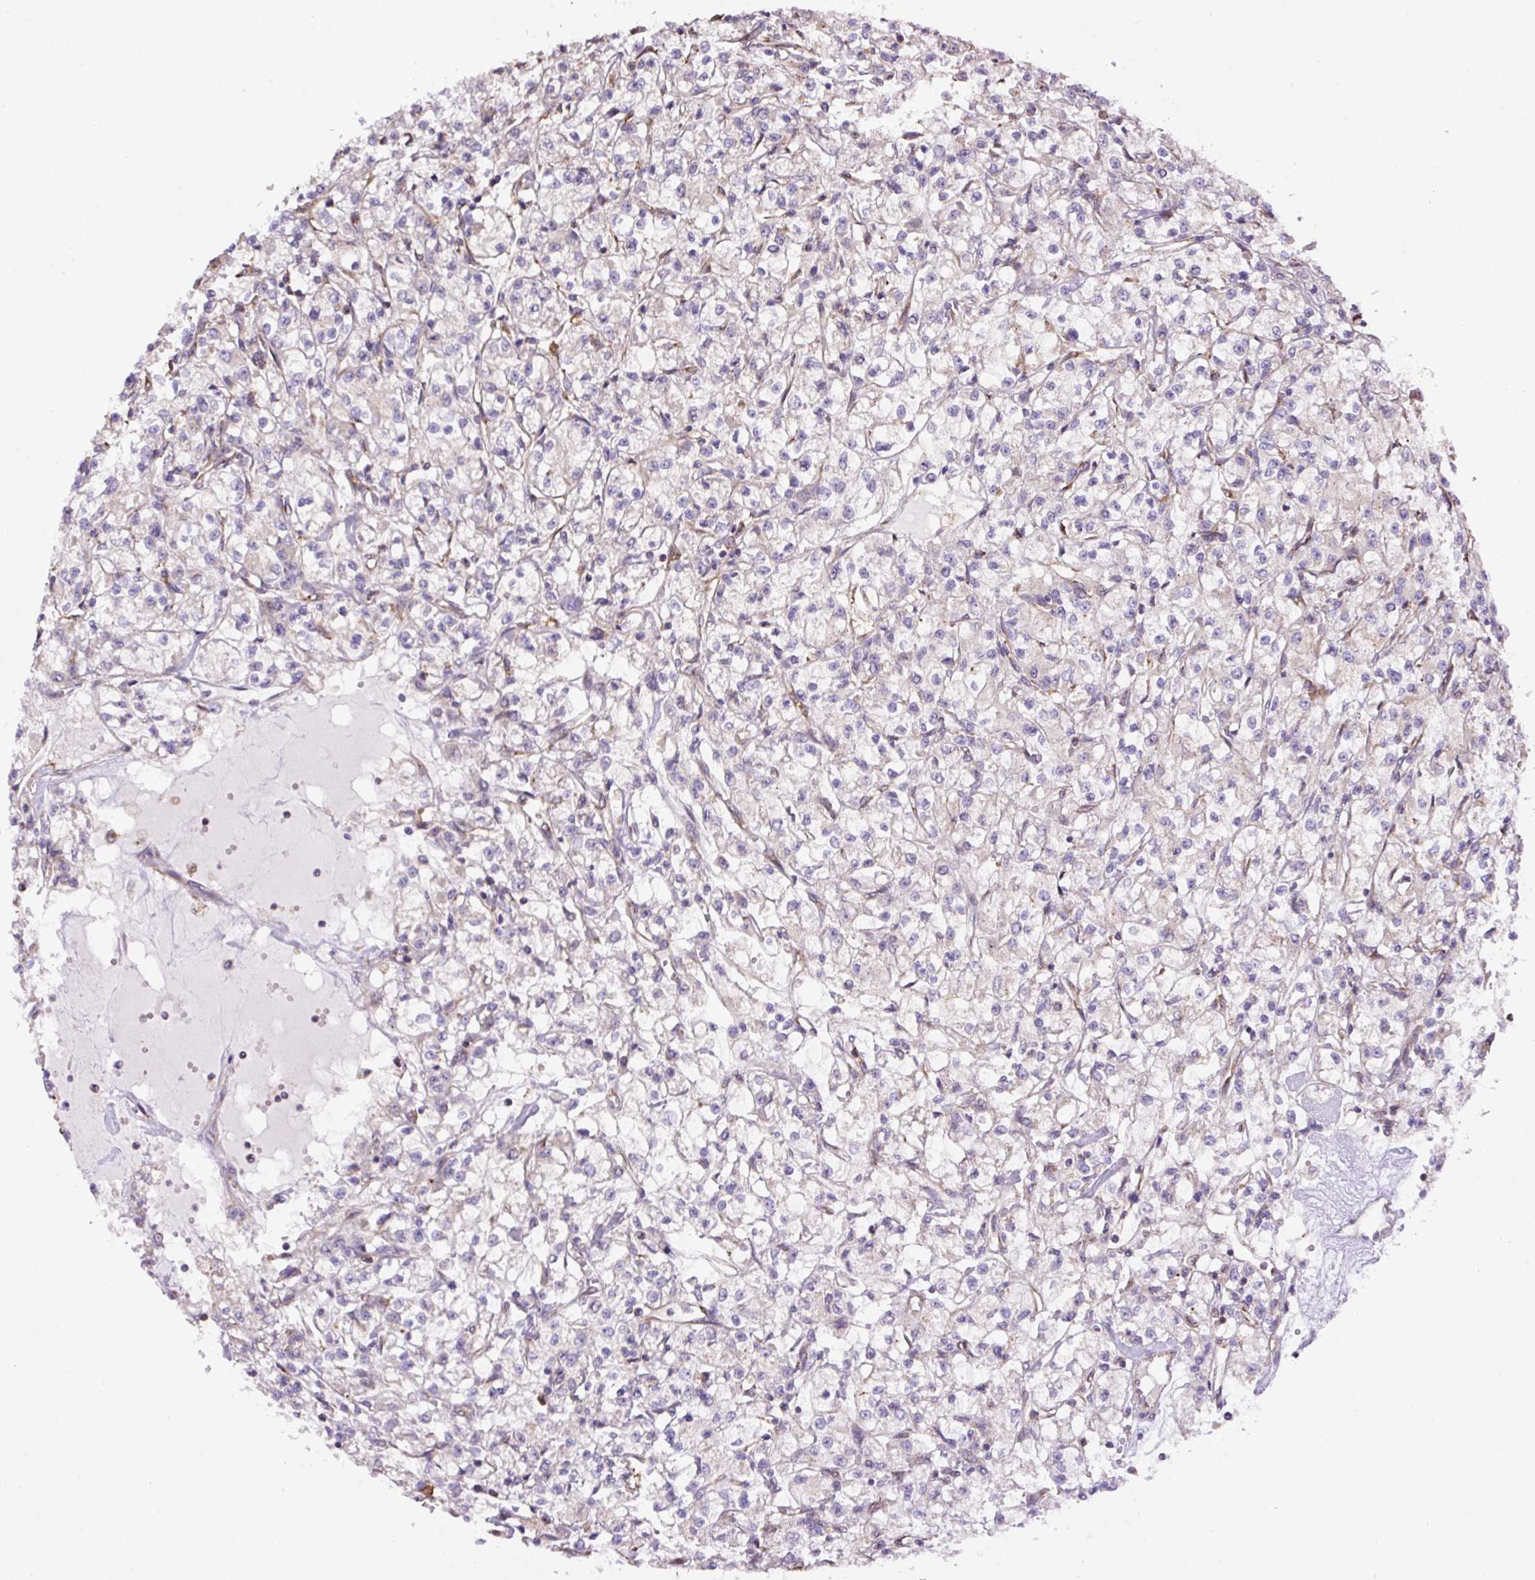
{"staining": {"intensity": "negative", "quantity": "none", "location": "none"}, "tissue": "renal cancer", "cell_type": "Tumor cells", "image_type": "cancer", "snomed": [{"axis": "morphology", "description": "Adenocarcinoma, NOS"}, {"axis": "topography", "description": "Kidney"}], "caption": "Immunohistochemistry (IHC) image of human renal adenocarcinoma stained for a protein (brown), which exhibits no expression in tumor cells.", "gene": "PPME1", "patient": {"sex": "female", "age": 59}}